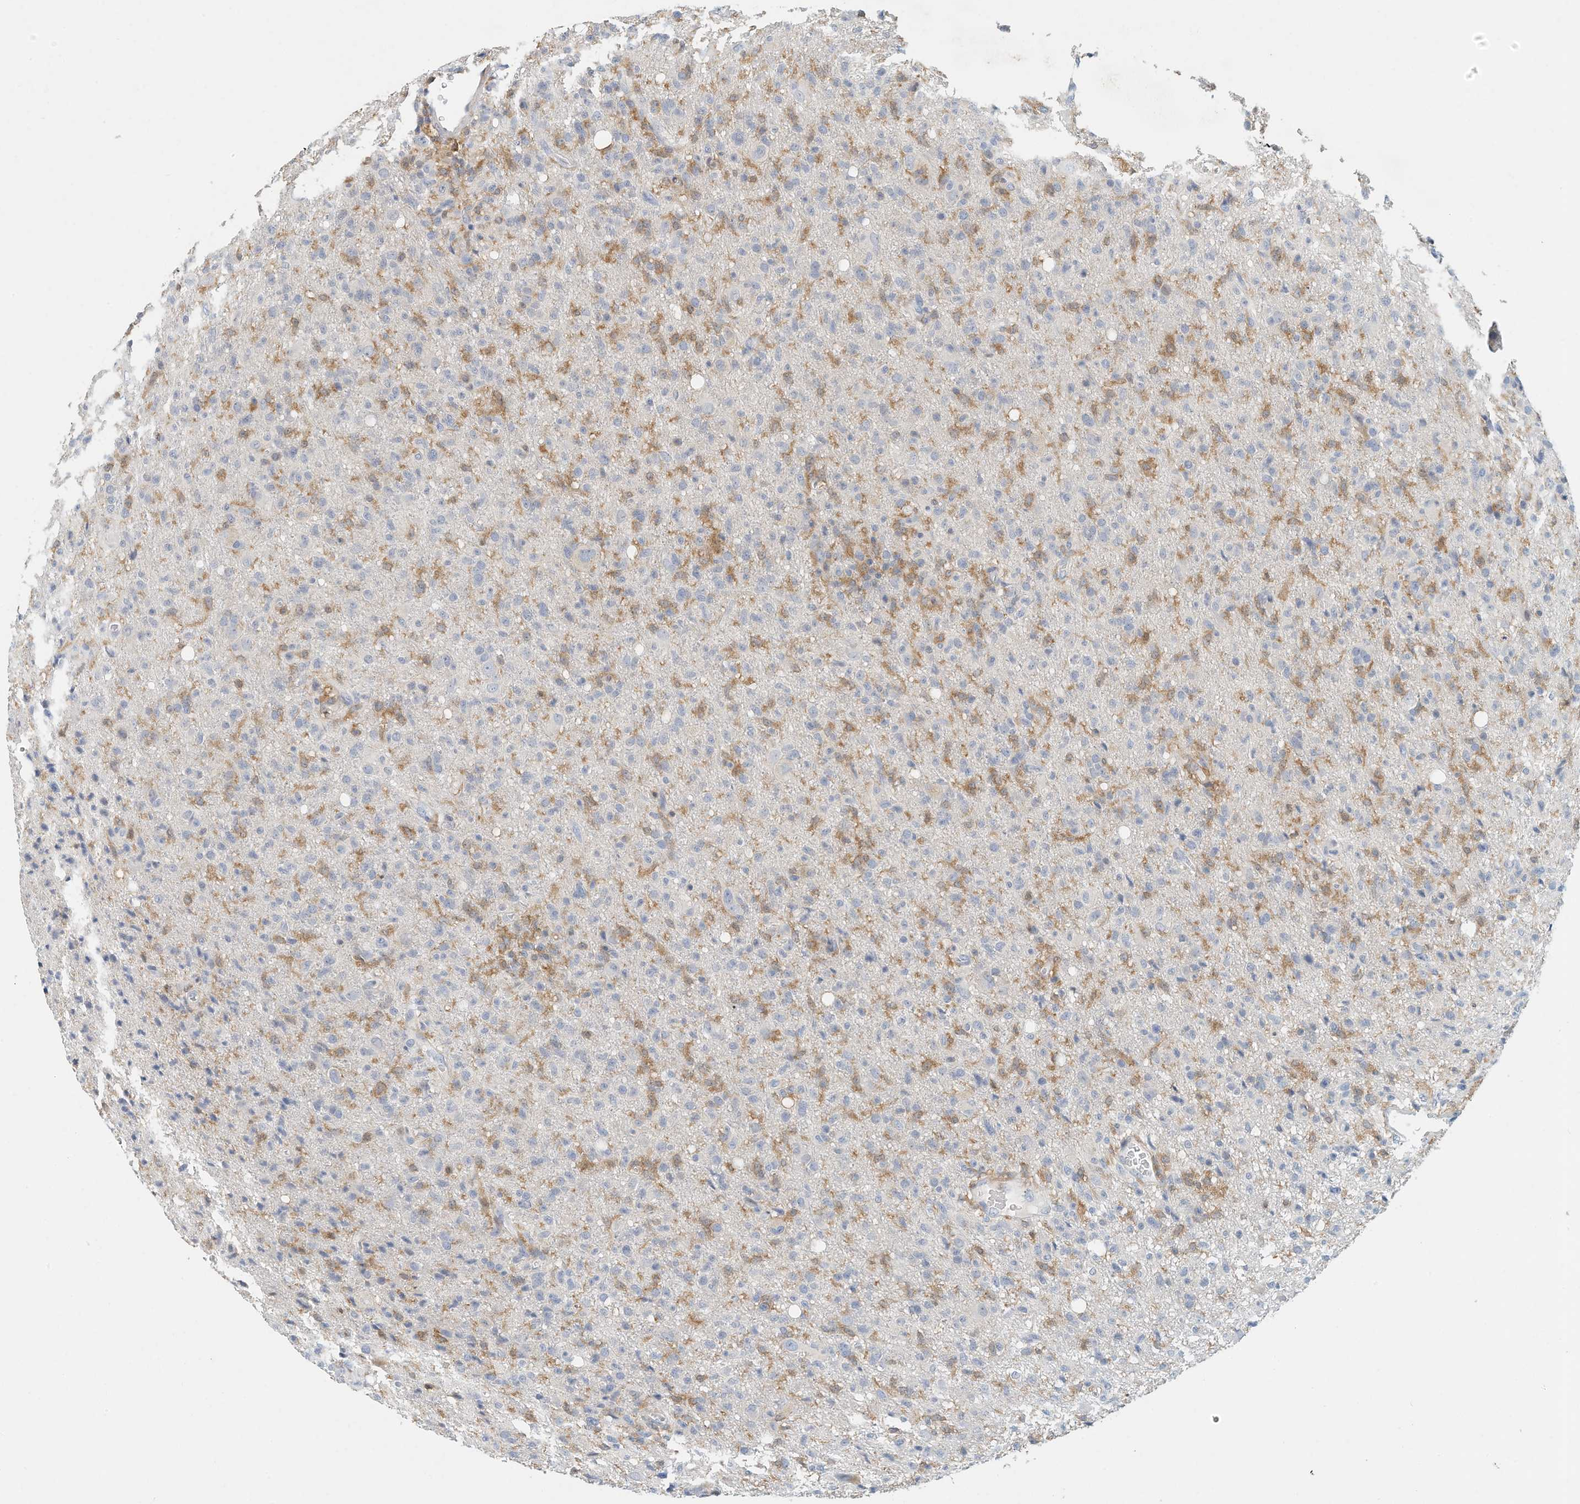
{"staining": {"intensity": "negative", "quantity": "none", "location": "none"}, "tissue": "glioma", "cell_type": "Tumor cells", "image_type": "cancer", "snomed": [{"axis": "morphology", "description": "Glioma, malignant, High grade"}, {"axis": "topography", "description": "Brain"}], "caption": "This is an IHC histopathology image of glioma. There is no expression in tumor cells.", "gene": "MICAL1", "patient": {"sex": "female", "age": 57}}